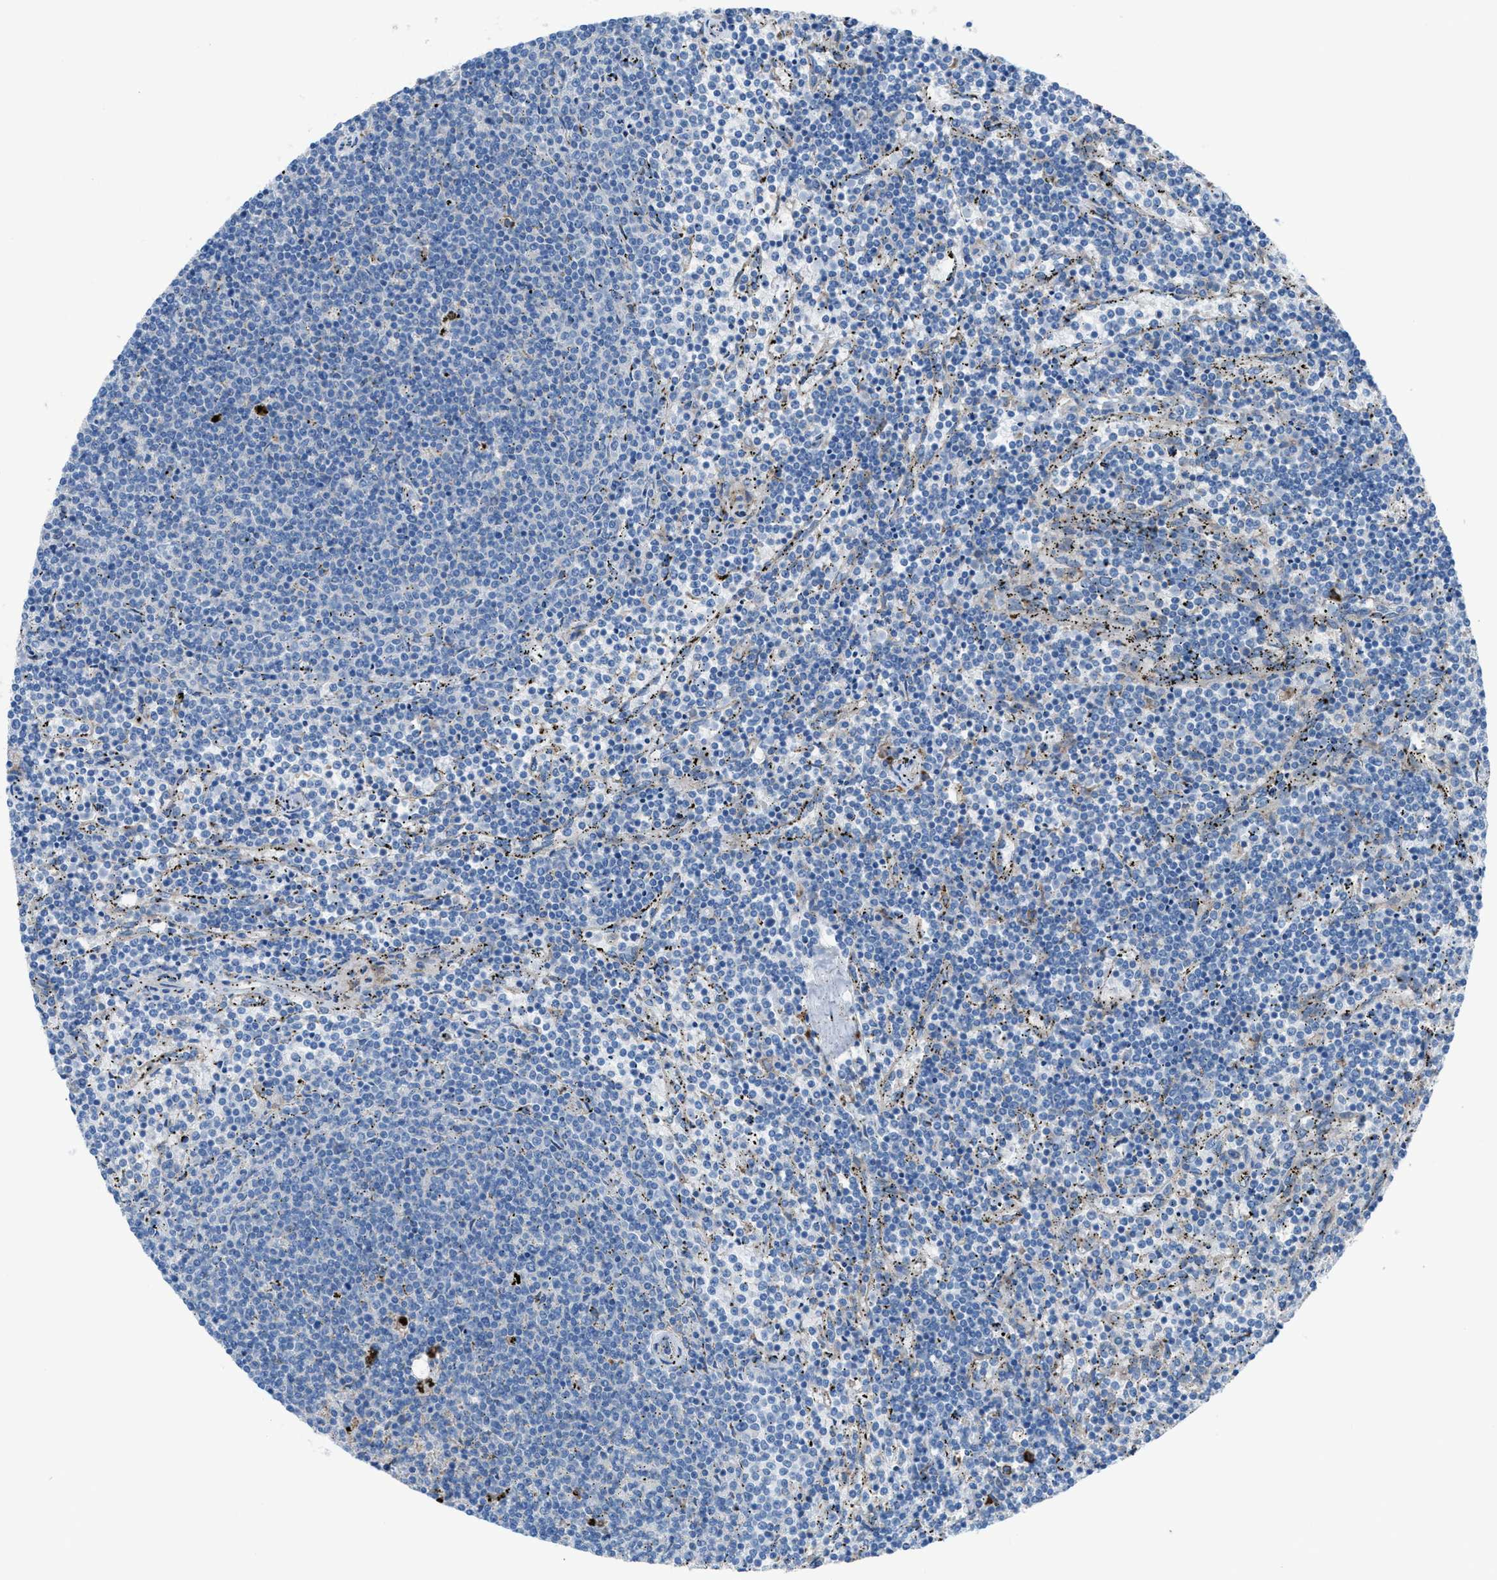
{"staining": {"intensity": "negative", "quantity": "none", "location": "none"}, "tissue": "lymphoma", "cell_type": "Tumor cells", "image_type": "cancer", "snomed": [{"axis": "morphology", "description": "Malignant lymphoma, non-Hodgkin's type, Low grade"}, {"axis": "topography", "description": "Spleen"}], "caption": "This image is of low-grade malignant lymphoma, non-Hodgkin's type stained with IHC to label a protein in brown with the nuclei are counter-stained blue. There is no expression in tumor cells.", "gene": "CD1B", "patient": {"sex": "female", "age": 50}}